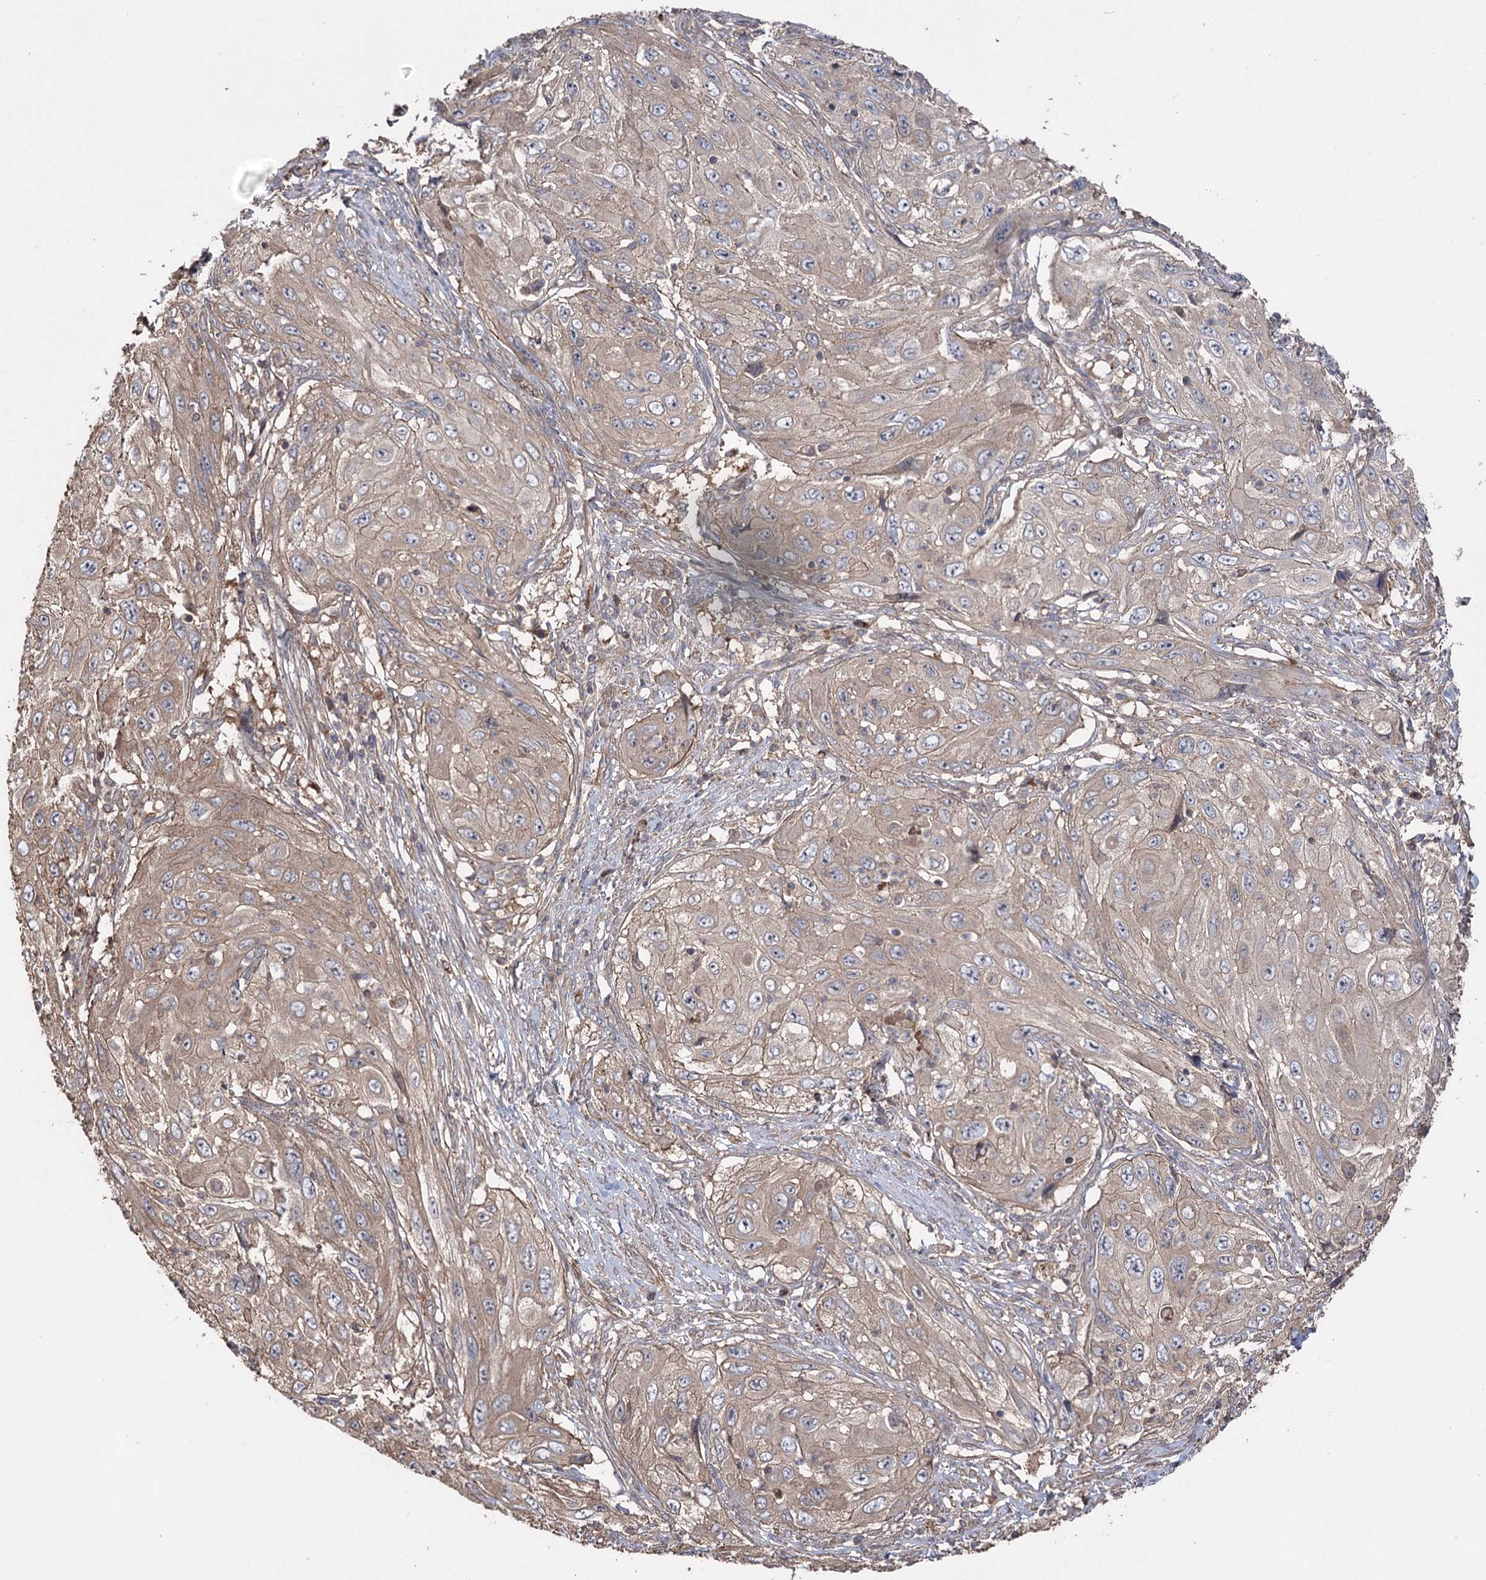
{"staining": {"intensity": "weak", "quantity": ">75%", "location": "cytoplasmic/membranous"}, "tissue": "cervical cancer", "cell_type": "Tumor cells", "image_type": "cancer", "snomed": [{"axis": "morphology", "description": "Squamous cell carcinoma, NOS"}, {"axis": "topography", "description": "Cervix"}], "caption": "A brown stain shows weak cytoplasmic/membranous staining of a protein in squamous cell carcinoma (cervical) tumor cells.", "gene": "LARS2", "patient": {"sex": "female", "age": 42}}